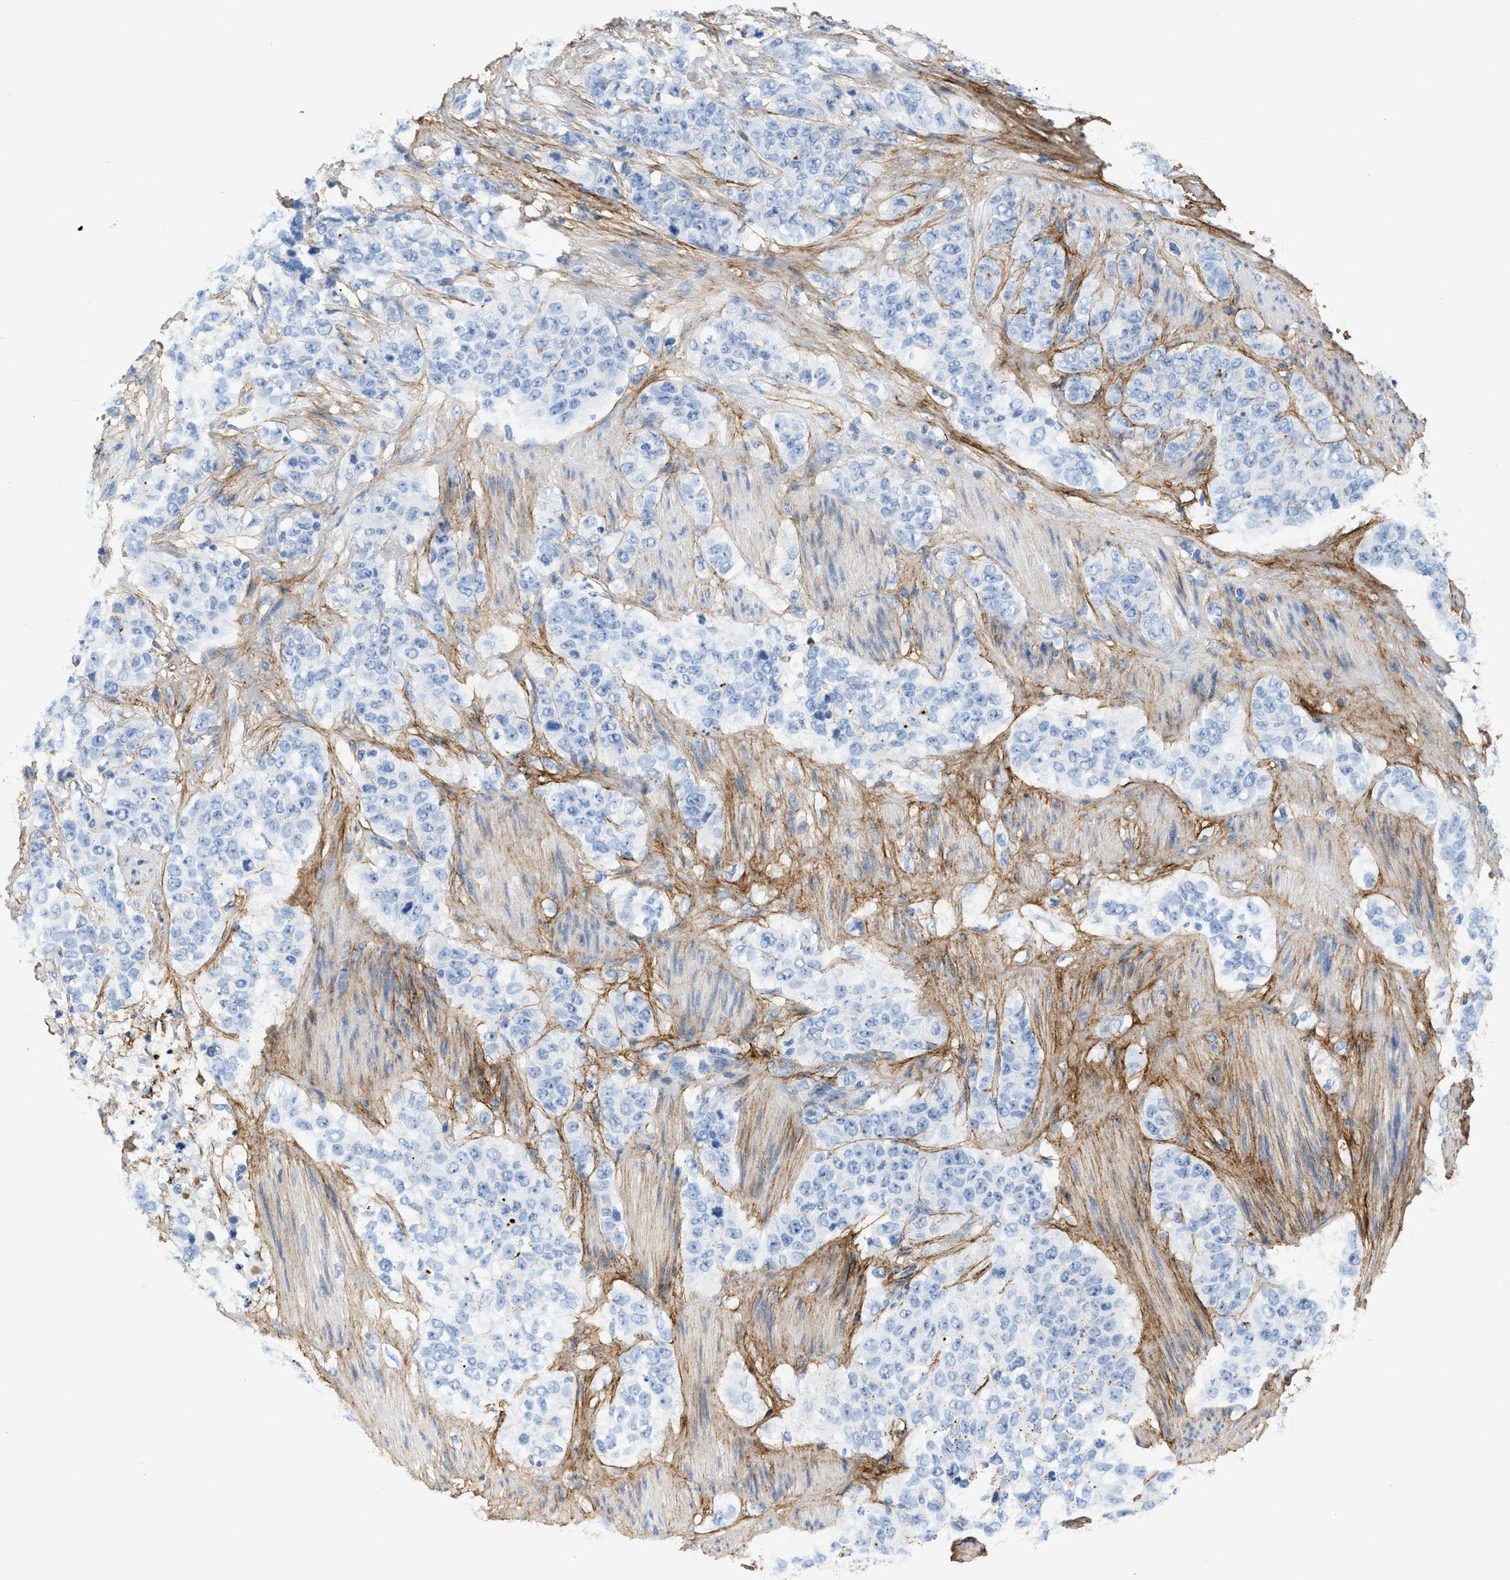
{"staining": {"intensity": "negative", "quantity": "none", "location": "none"}, "tissue": "stomach cancer", "cell_type": "Tumor cells", "image_type": "cancer", "snomed": [{"axis": "morphology", "description": "Adenocarcinoma, NOS"}, {"axis": "topography", "description": "Stomach"}], "caption": "High magnification brightfield microscopy of adenocarcinoma (stomach) stained with DAB (3,3'-diaminobenzidine) (brown) and counterstained with hematoxylin (blue): tumor cells show no significant staining. (IHC, brightfield microscopy, high magnification).", "gene": "TNR", "patient": {"sex": "male", "age": 48}}